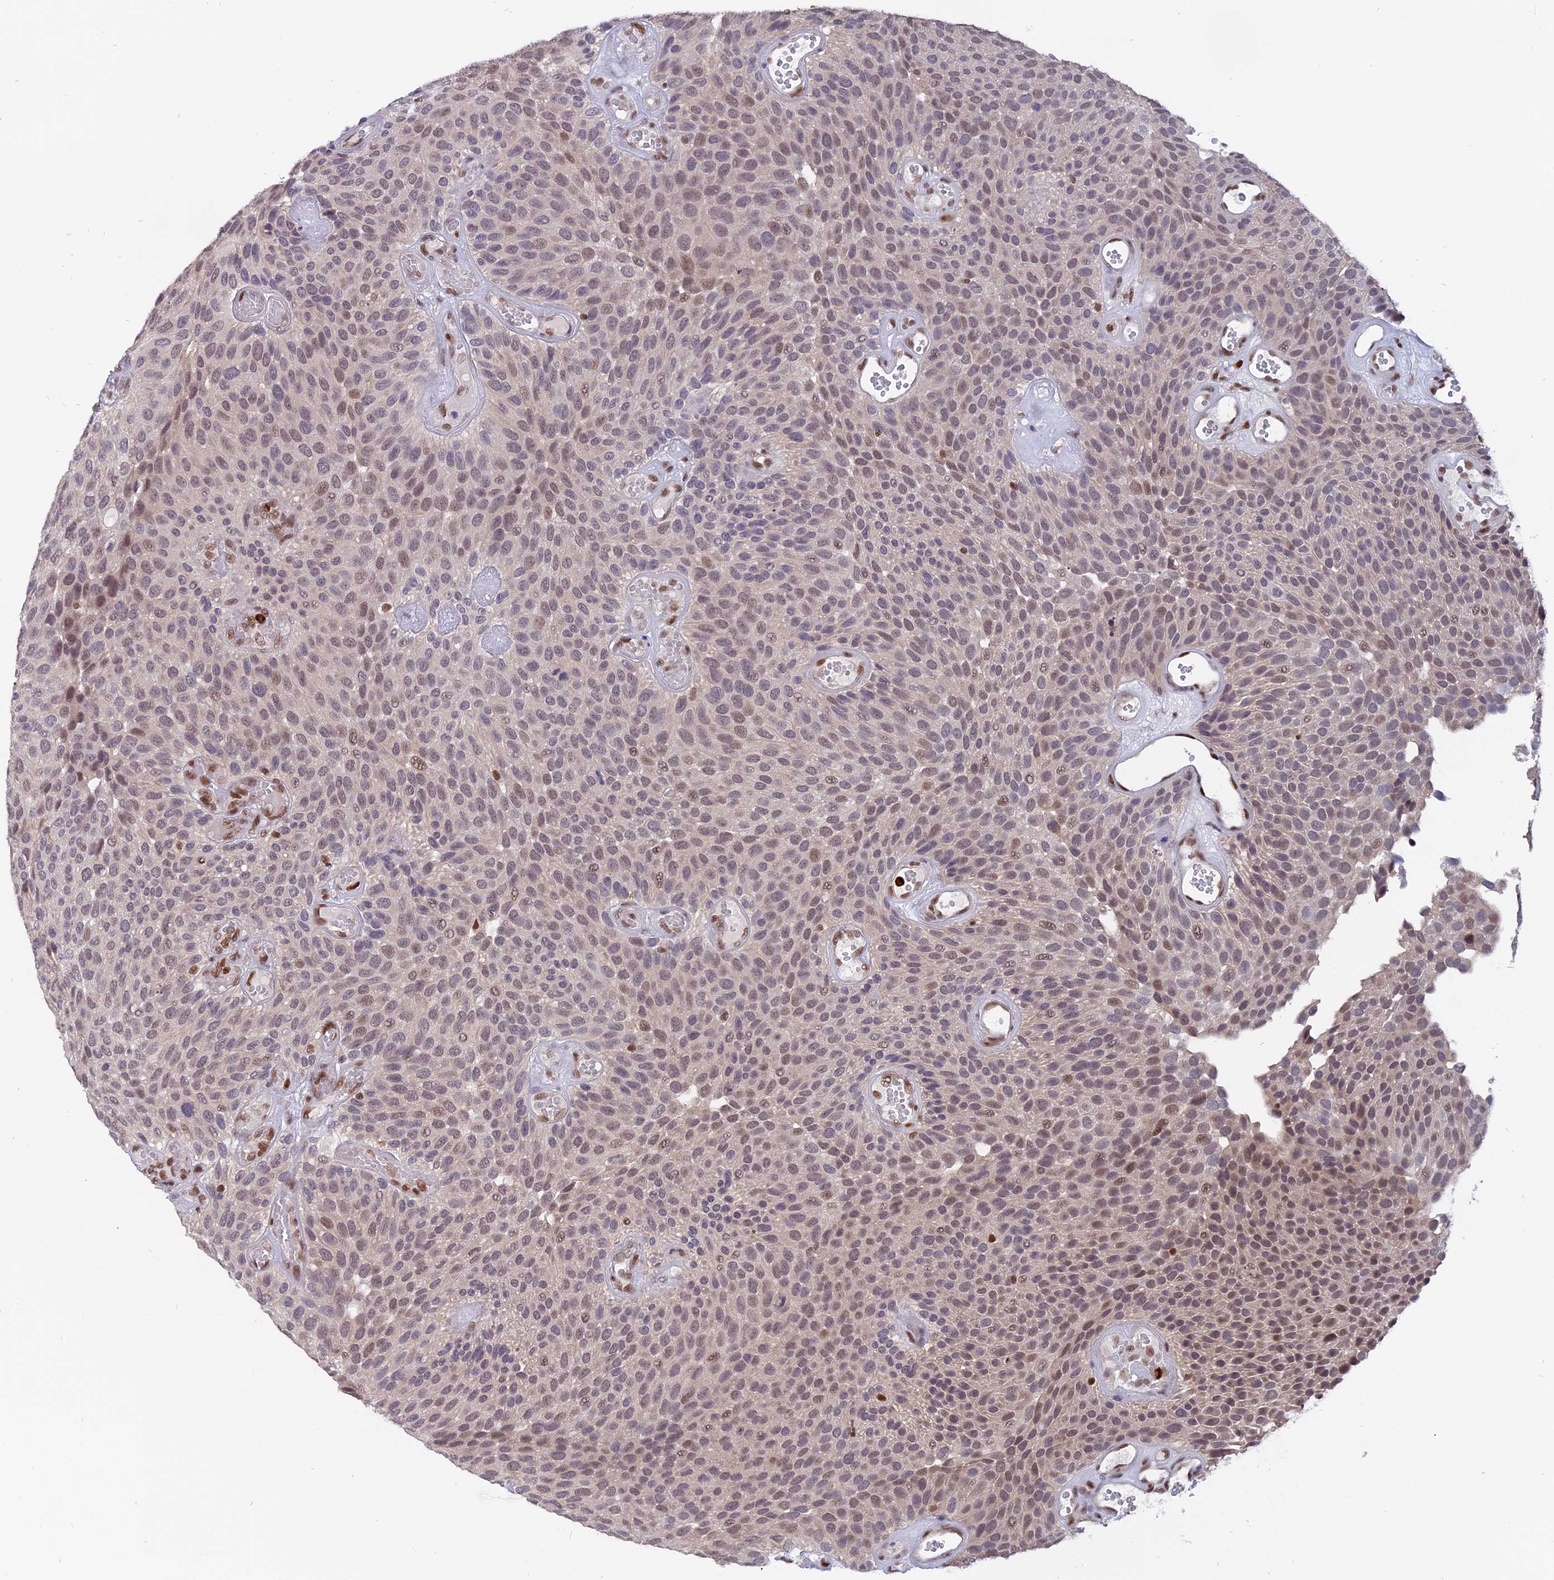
{"staining": {"intensity": "weak", "quantity": ">75%", "location": "nuclear"}, "tissue": "urothelial cancer", "cell_type": "Tumor cells", "image_type": "cancer", "snomed": [{"axis": "morphology", "description": "Urothelial carcinoma, Low grade"}, {"axis": "topography", "description": "Urinary bladder"}], "caption": "A brown stain shows weak nuclear positivity of a protein in urothelial cancer tumor cells.", "gene": "FAM118B", "patient": {"sex": "male", "age": 89}}